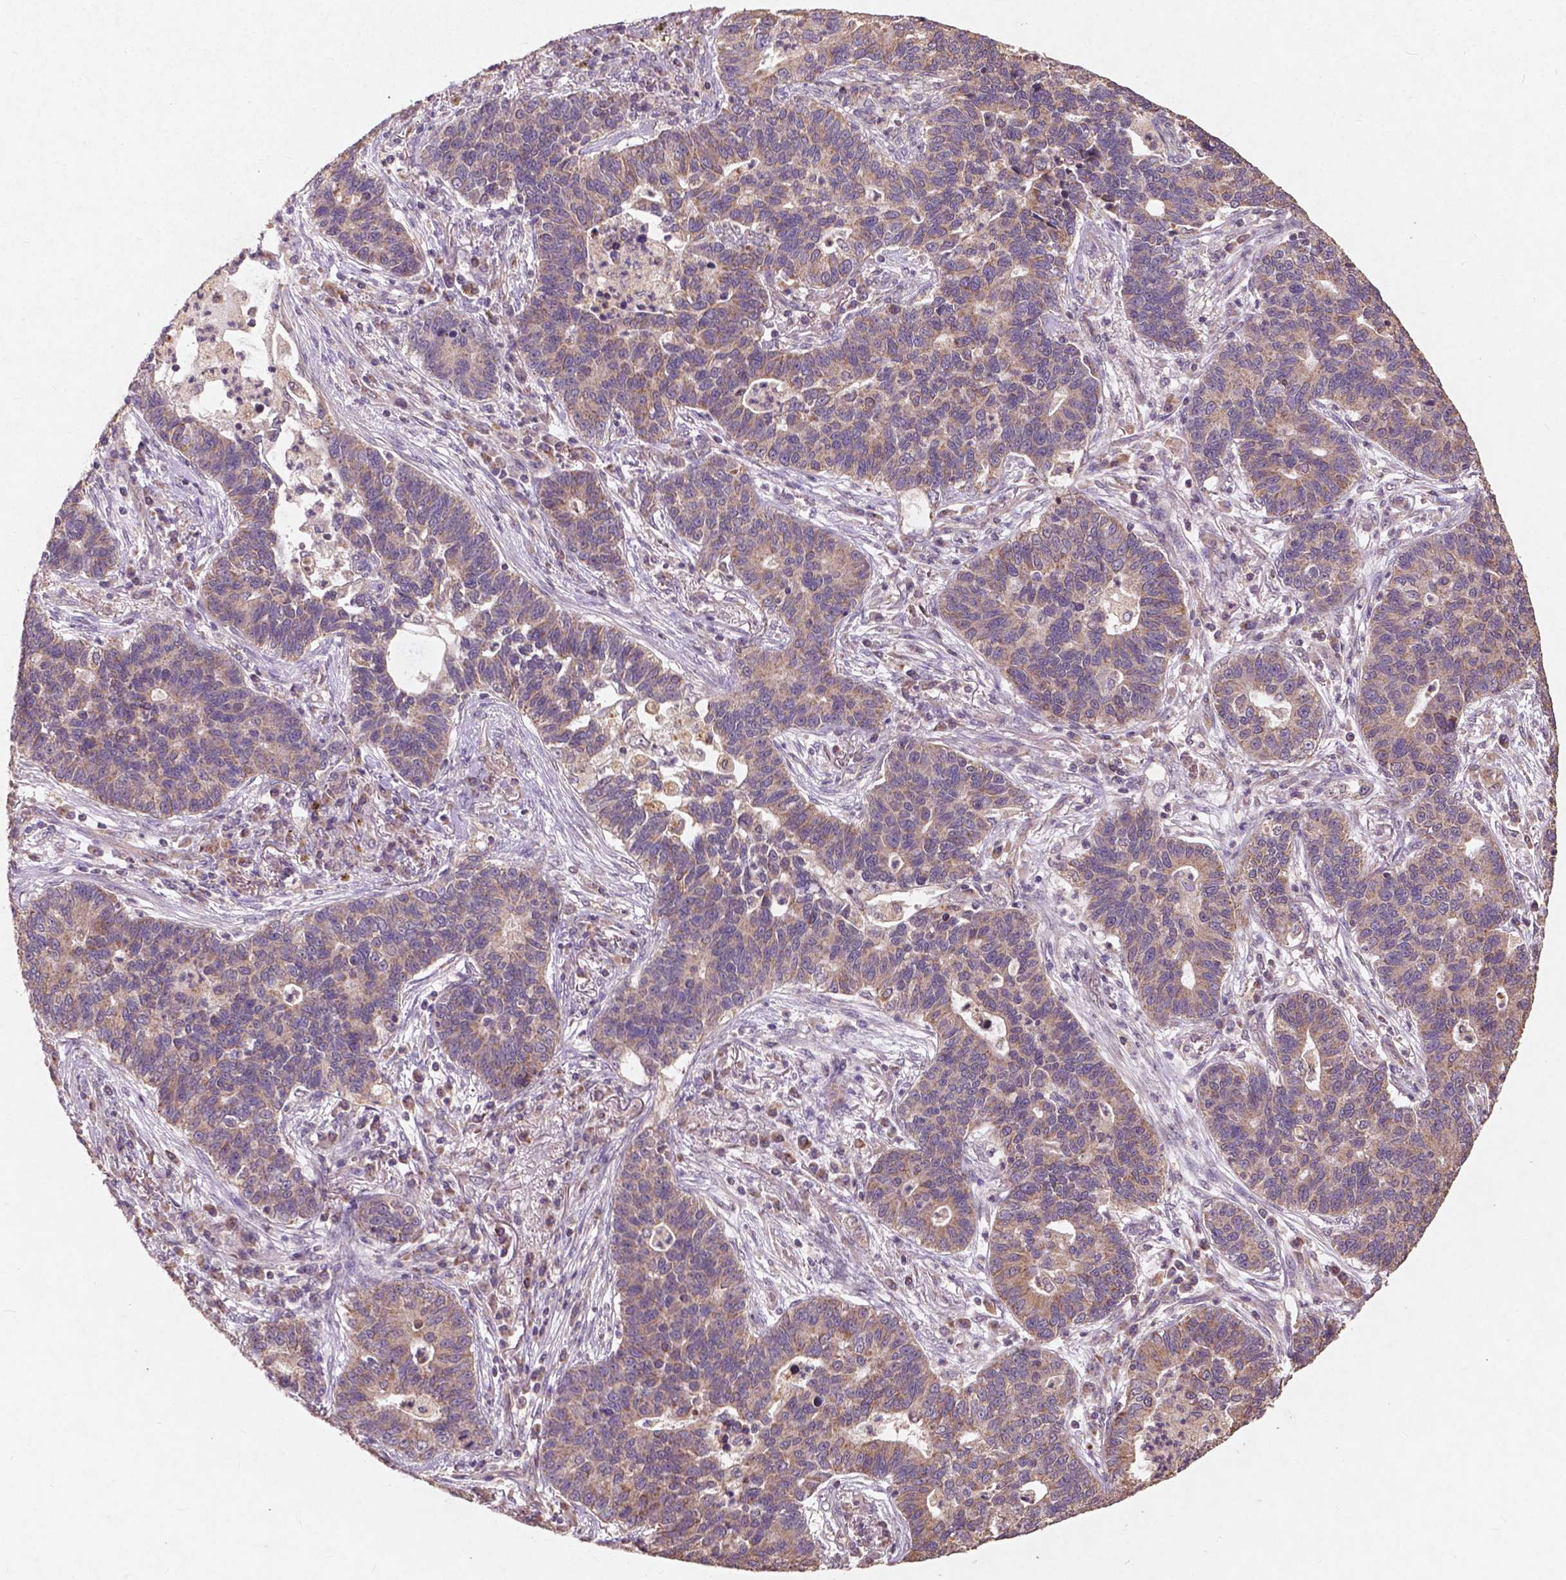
{"staining": {"intensity": "moderate", "quantity": ">75%", "location": "cytoplasmic/membranous"}, "tissue": "lung cancer", "cell_type": "Tumor cells", "image_type": "cancer", "snomed": [{"axis": "morphology", "description": "Adenocarcinoma, NOS"}, {"axis": "topography", "description": "Lung"}], "caption": "Moderate cytoplasmic/membranous staining is present in about >75% of tumor cells in lung adenocarcinoma. The staining was performed using DAB, with brown indicating positive protein expression. Nuclei are stained blue with hematoxylin.", "gene": "ST6GALNAC5", "patient": {"sex": "female", "age": 57}}